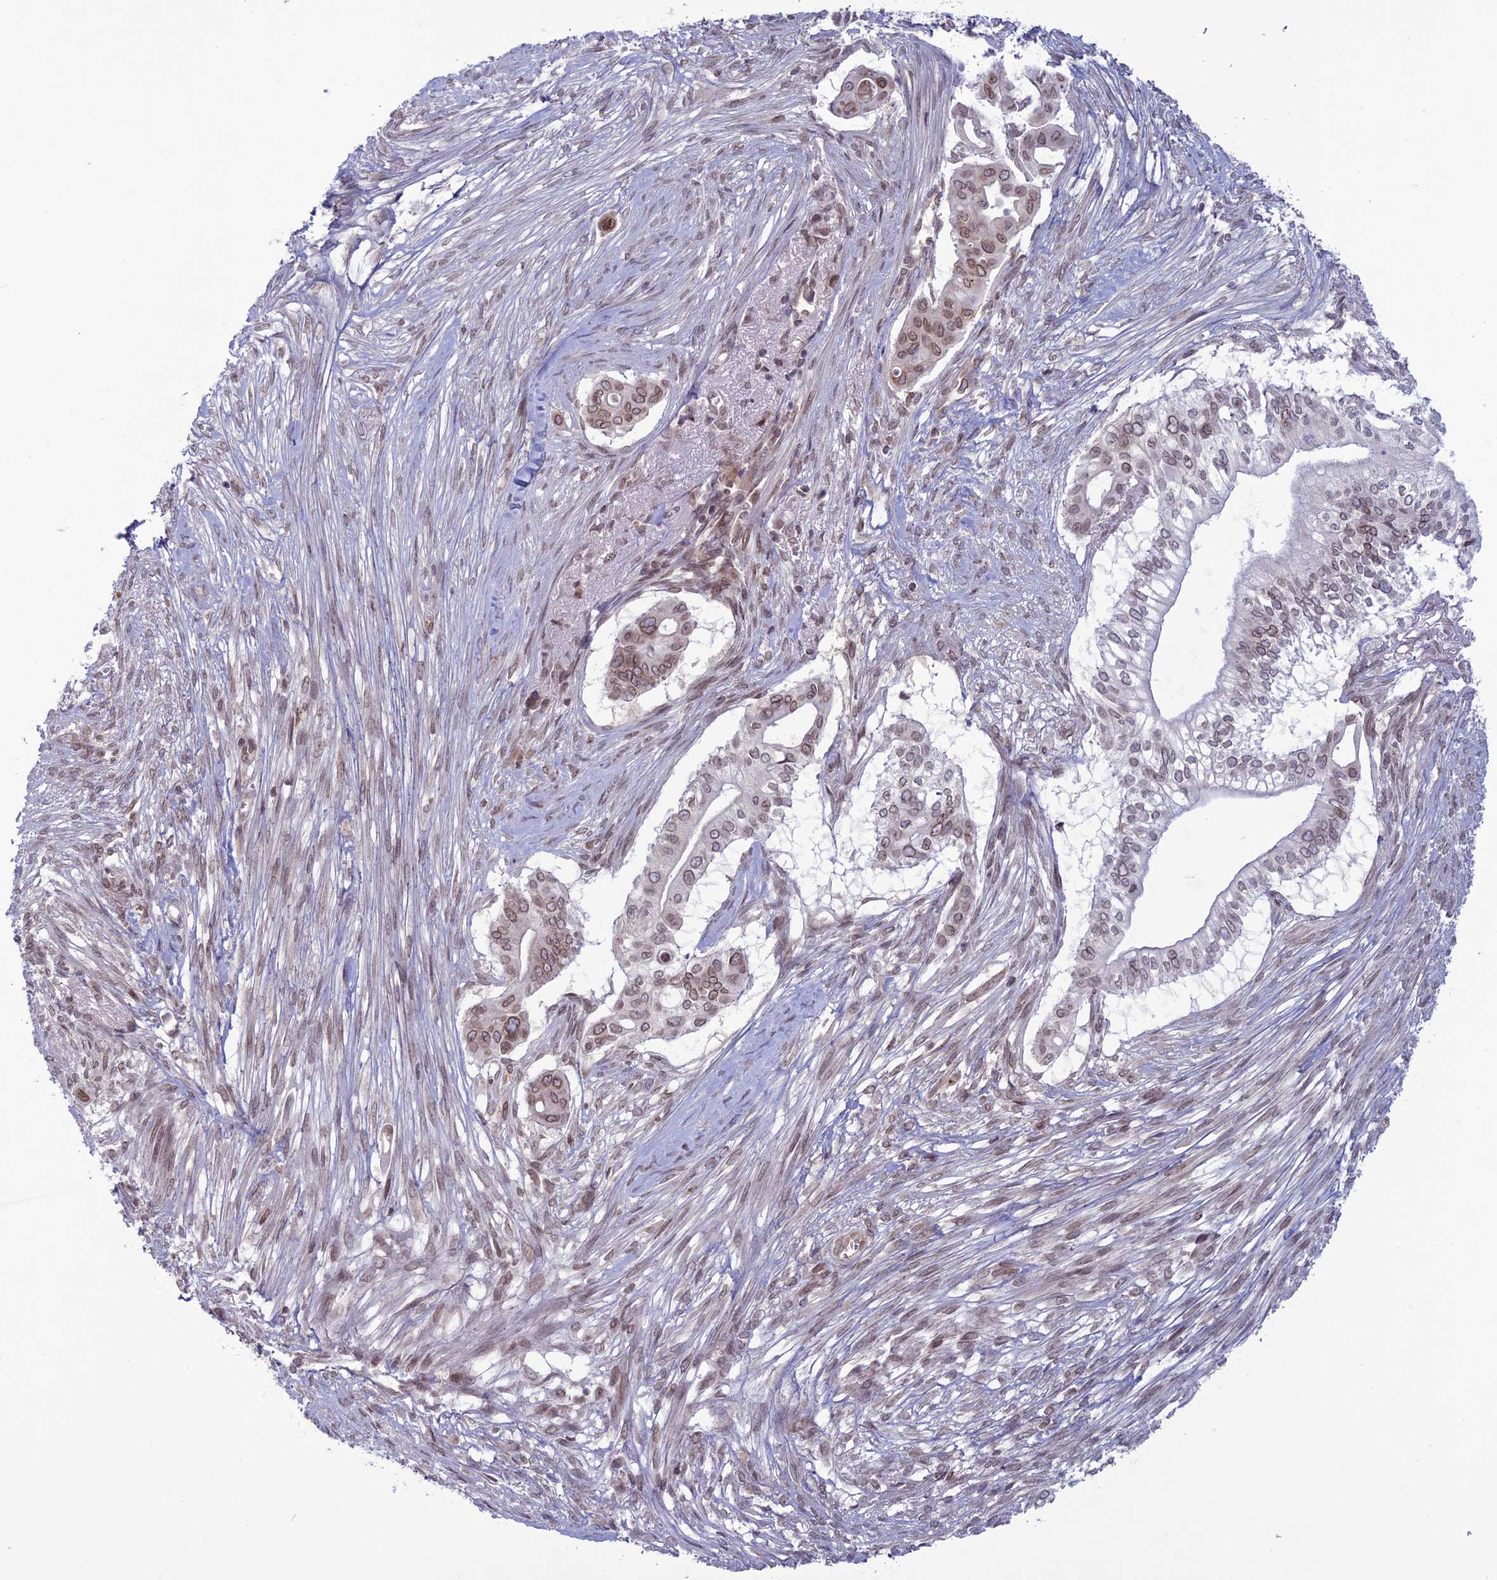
{"staining": {"intensity": "moderate", "quantity": ">75%", "location": "cytoplasmic/membranous,nuclear"}, "tissue": "pancreatic cancer", "cell_type": "Tumor cells", "image_type": "cancer", "snomed": [{"axis": "morphology", "description": "Adenocarcinoma, NOS"}, {"axis": "topography", "description": "Pancreas"}], "caption": "A brown stain highlights moderate cytoplasmic/membranous and nuclear expression of a protein in adenocarcinoma (pancreatic) tumor cells.", "gene": "WDR46", "patient": {"sex": "male", "age": 68}}